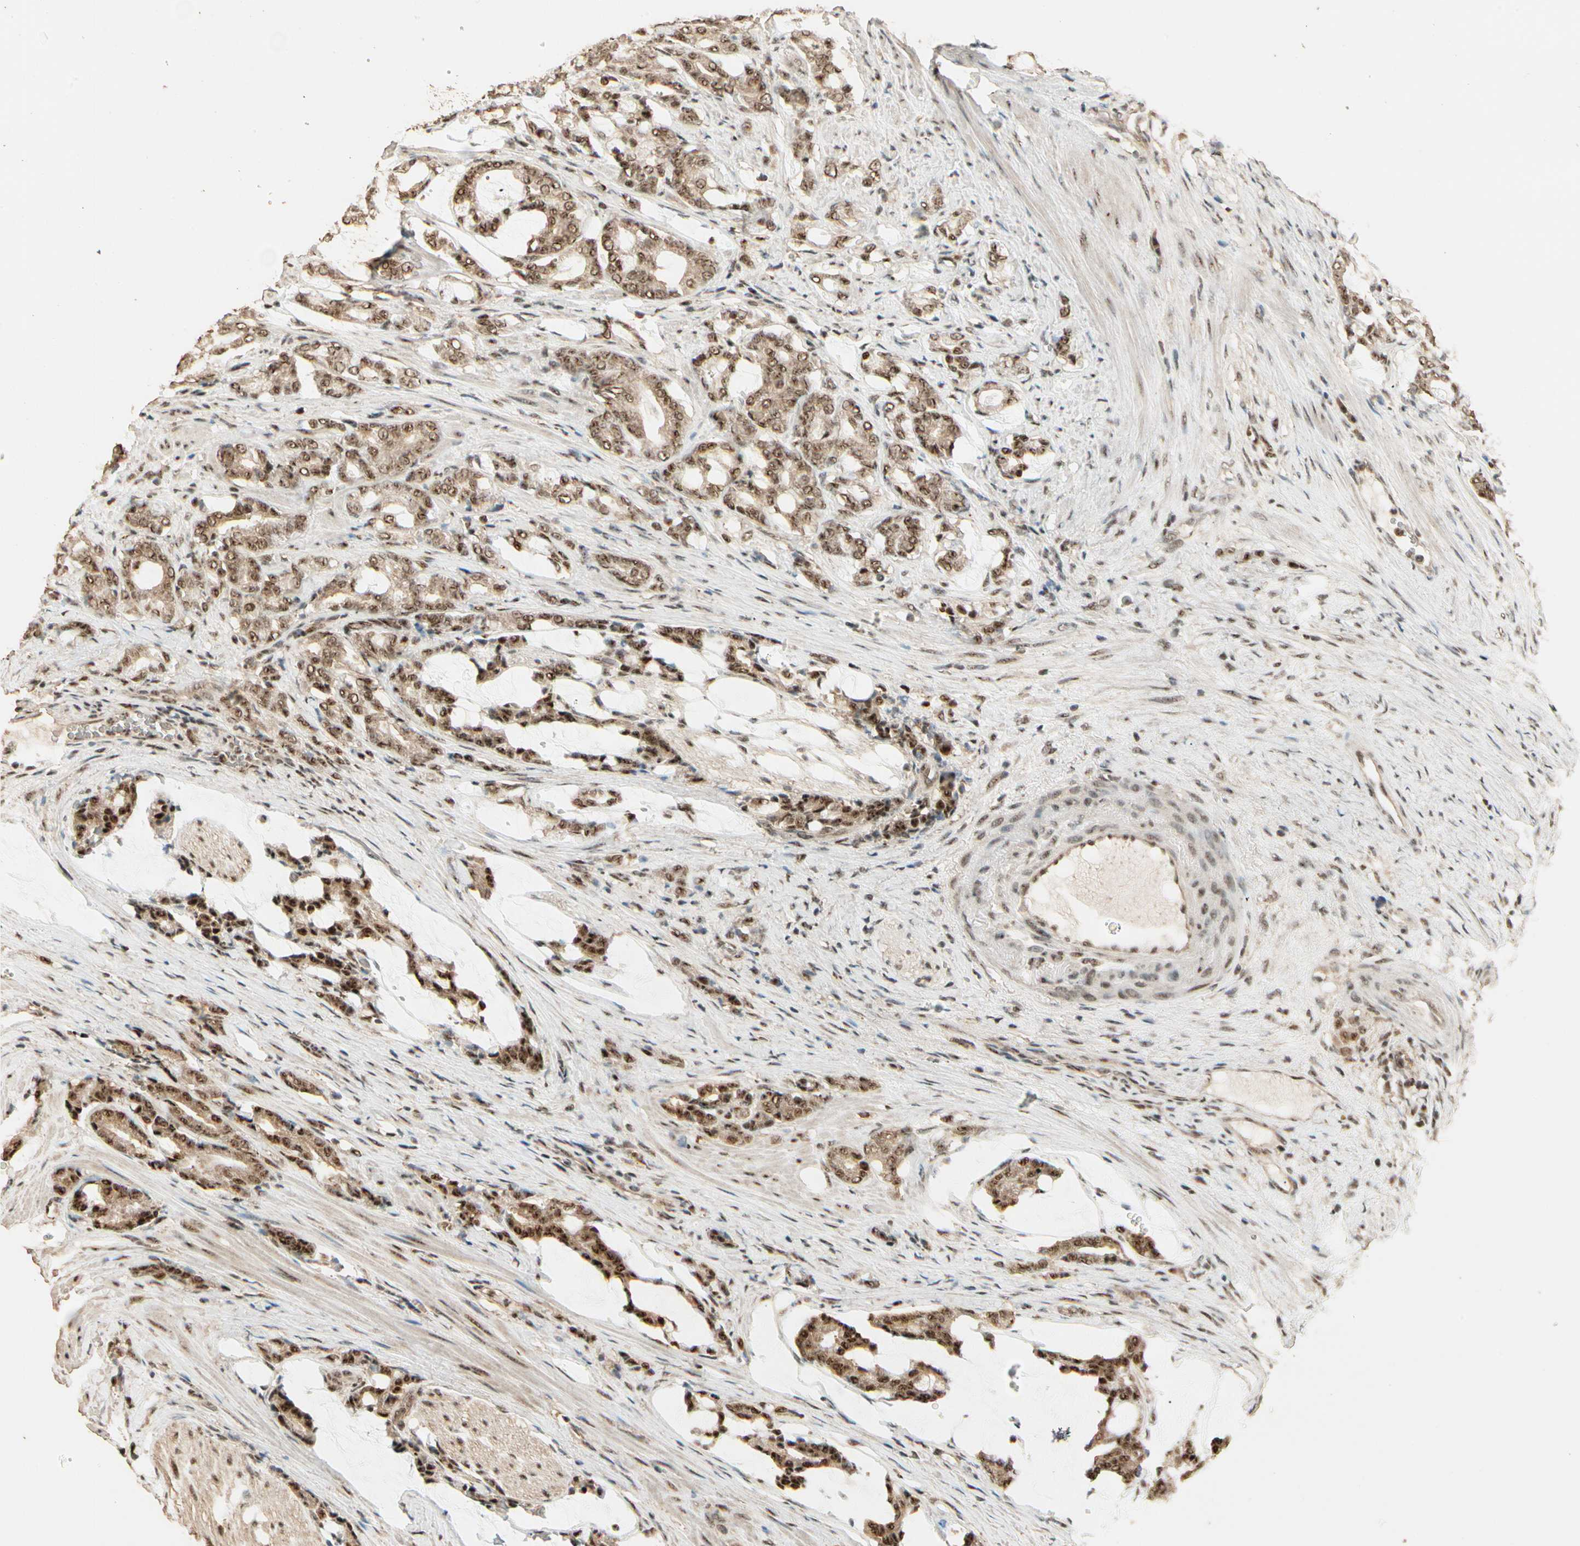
{"staining": {"intensity": "moderate", "quantity": ">75%", "location": "cytoplasmic/membranous,nuclear"}, "tissue": "prostate cancer", "cell_type": "Tumor cells", "image_type": "cancer", "snomed": [{"axis": "morphology", "description": "Adenocarcinoma, Low grade"}, {"axis": "topography", "description": "Prostate"}], "caption": "IHC of human adenocarcinoma (low-grade) (prostate) exhibits medium levels of moderate cytoplasmic/membranous and nuclear expression in about >75% of tumor cells.", "gene": "RBM25", "patient": {"sex": "male", "age": 58}}